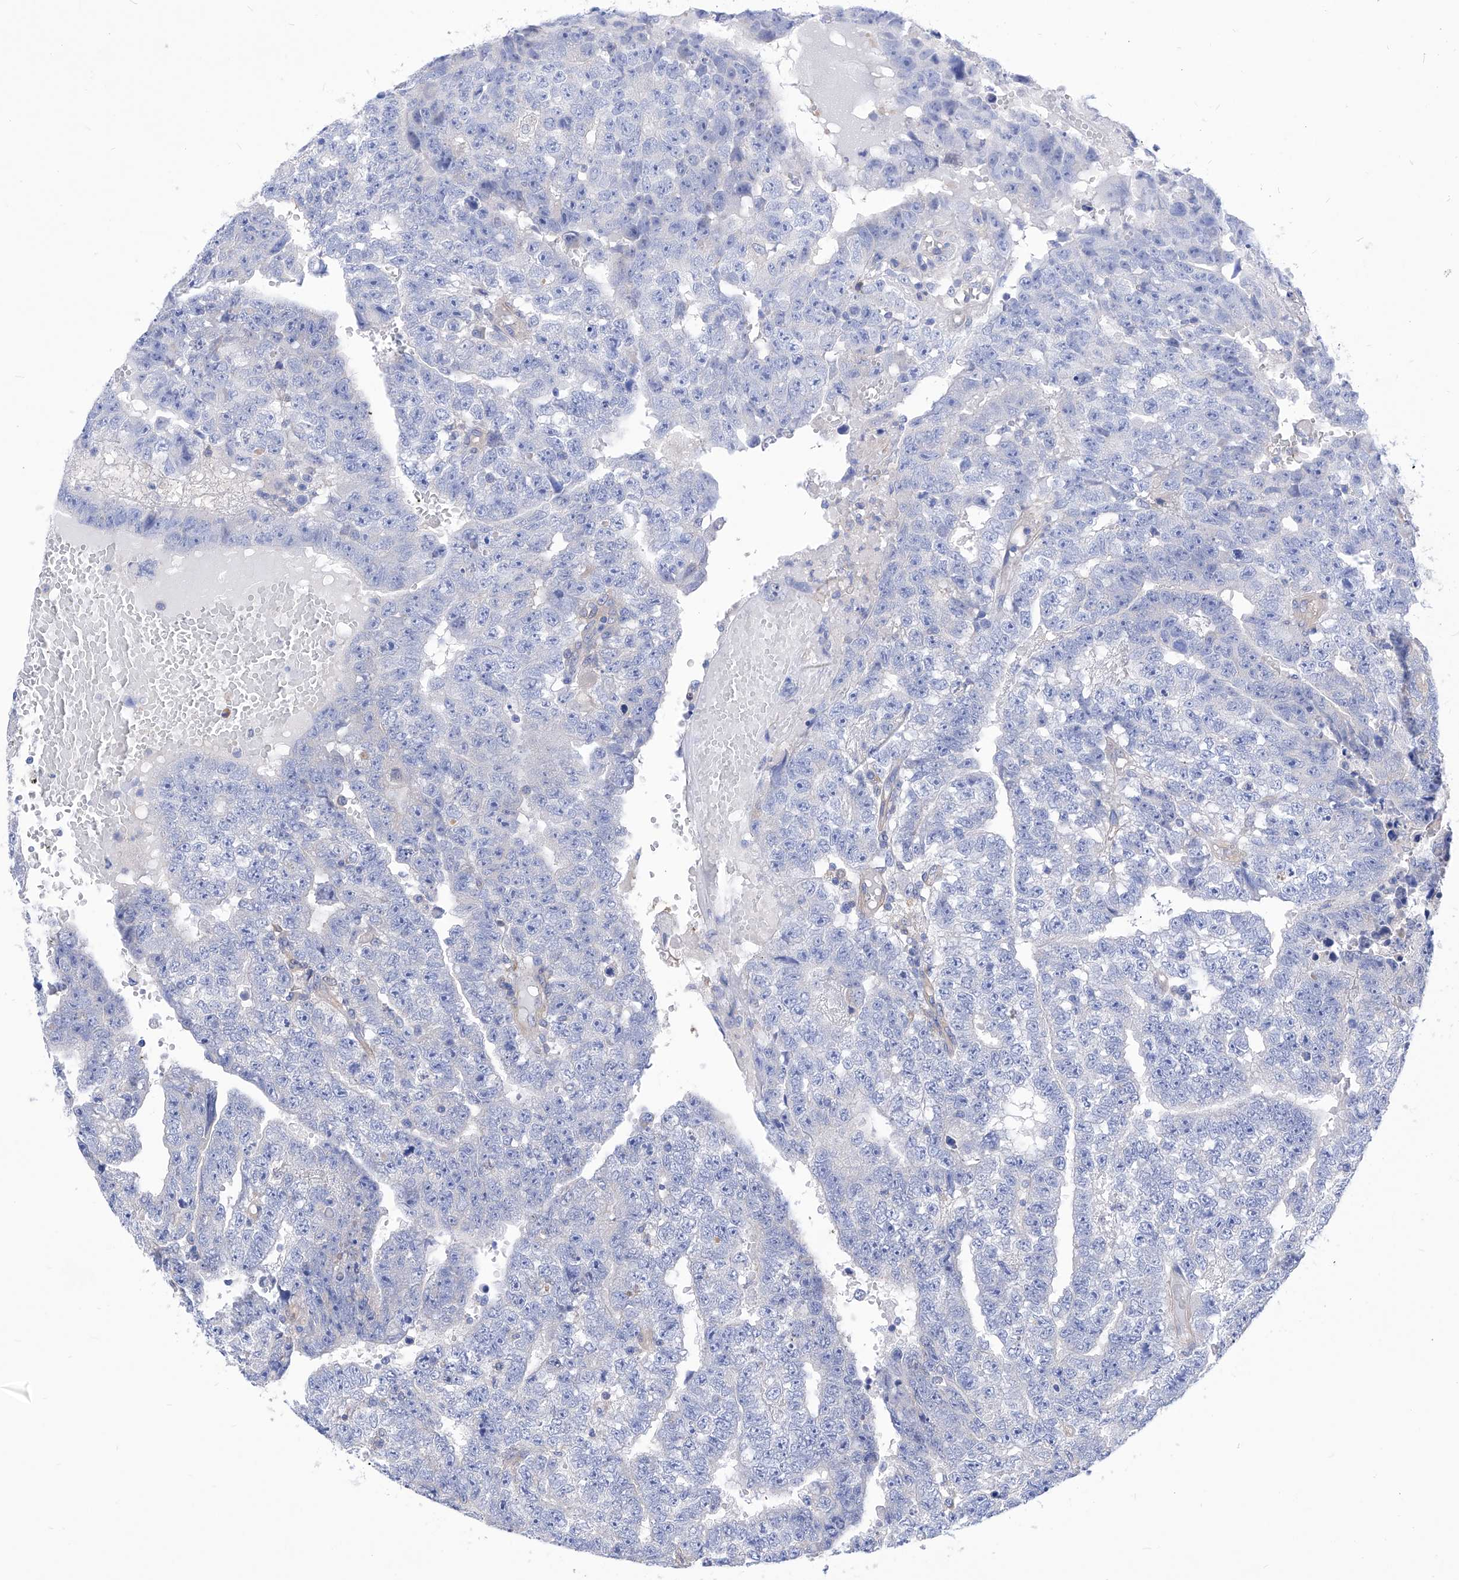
{"staining": {"intensity": "negative", "quantity": "none", "location": "none"}, "tissue": "testis cancer", "cell_type": "Tumor cells", "image_type": "cancer", "snomed": [{"axis": "morphology", "description": "Carcinoma, Embryonal, NOS"}, {"axis": "topography", "description": "Testis"}], "caption": "Immunohistochemical staining of testis cancer reveals no significant staining in tumor cells.", "gene": "XPNPEP1", "patient": {"sex": "male", "age": 25}}